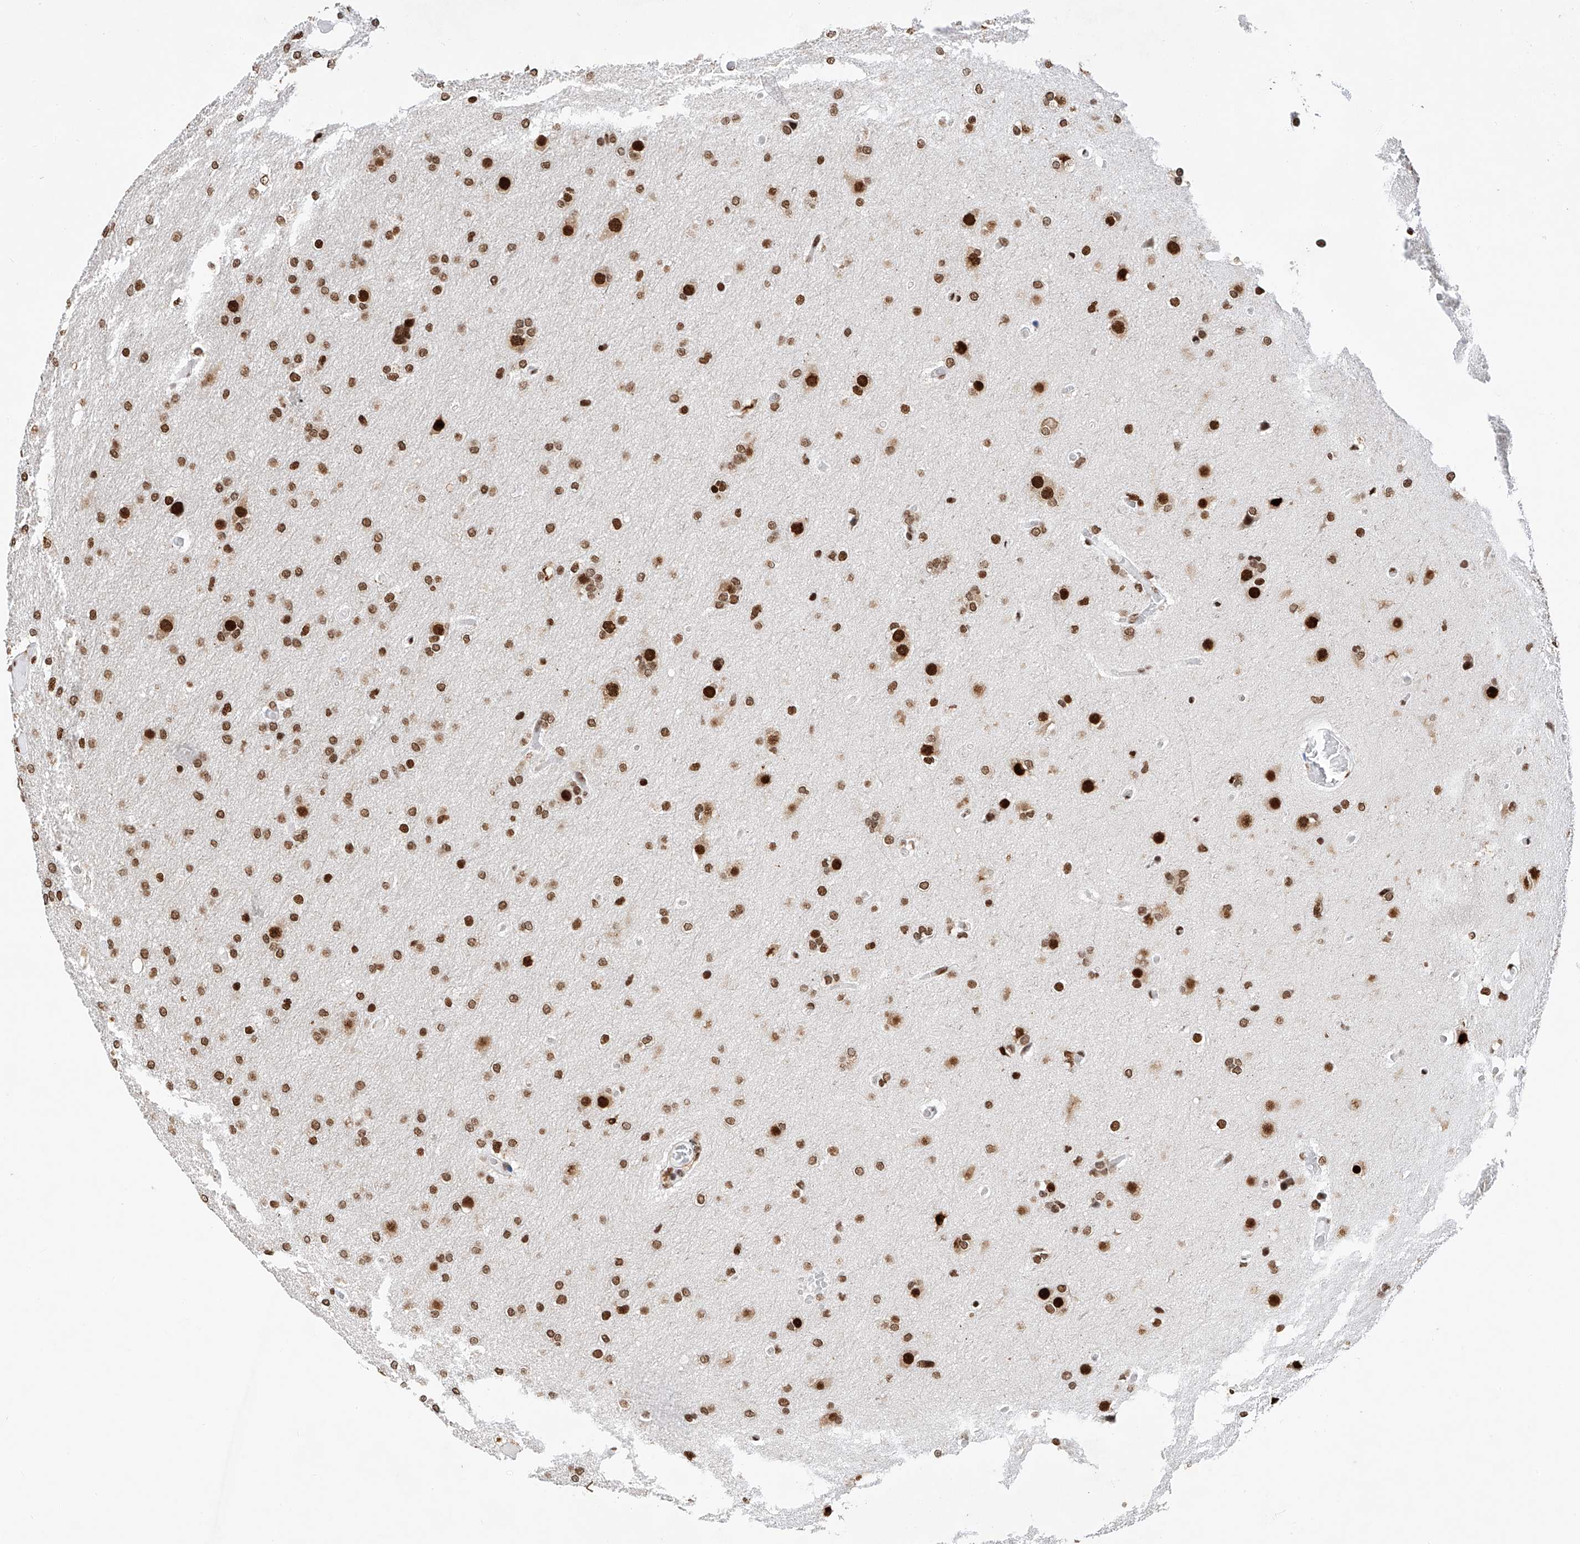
{"staining": {"intensity": "strong", "quantity": ">75%", "location": "nuclear"}, "tissue": "glioma", "cell_type": "Tumor cells", "image_type": "cancer", "snomed": [{"axis": "morphology", "description": "Glioma, malignant, High grade"}, {"axis": "topography", "description": "Cerebral cortex"}], "caption": "High-magnification brightfield microscopy of glioma stained with DAB (3,3'-diaminobenzidine) (brown) and counterstained with hematoxylin (blue). tumor cells exhibit strong nuclear expression is present in about>75% of cells. The protein of interest is shown in brown color, while the nuclei are stained blue.", "gene": "SRSF6", "patient": {"sex": "female", "age": 36}}